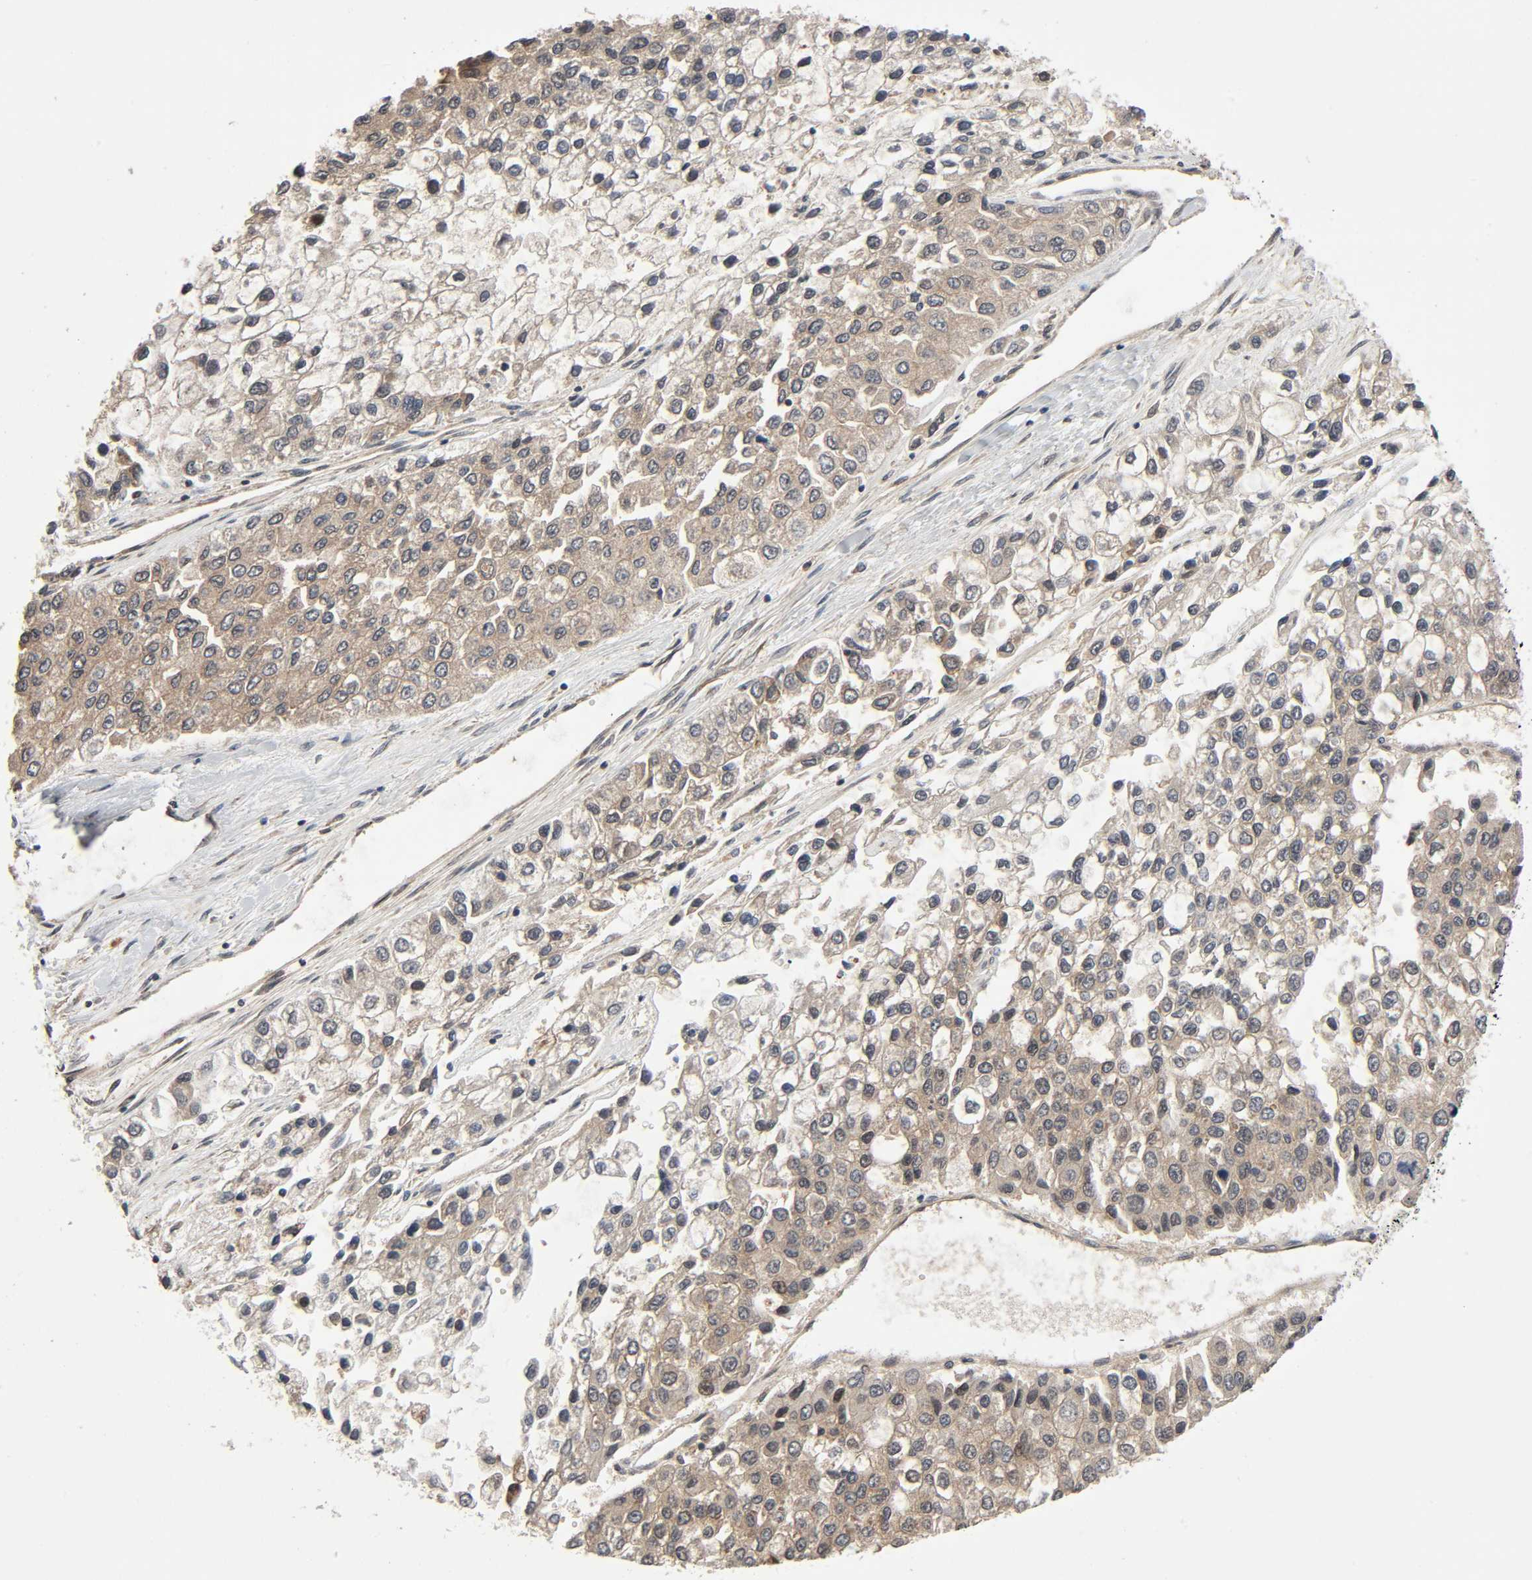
{"staining": {"intensity": "weak", "quantity": ">75%", "location": "cytoplasmic/membranous"}, "tissue": "liver cancer", "cell_type": "Tumor cells", "image_type": "cancer", "snomed": [{"axis": "morphology", "description": "Carcinoma, Hepatocellular, NOS"}, {"axis": "topography", "description": "Liver"}], "caption": "Immunohistochemical staining of human liver cancer (hepatocellular carcinoma) demonstrates weak cytoplasmic/membranous protein staining in about >75% of tumor cells. The staining was performed using DAB (3,3'-diaminobenzidine), with brown indicating positive protein expression. Nuclei are stained blue with hematoxylin.", "gene": "PPP2R1B", "patient": {"sex": "female", "age": 66}}